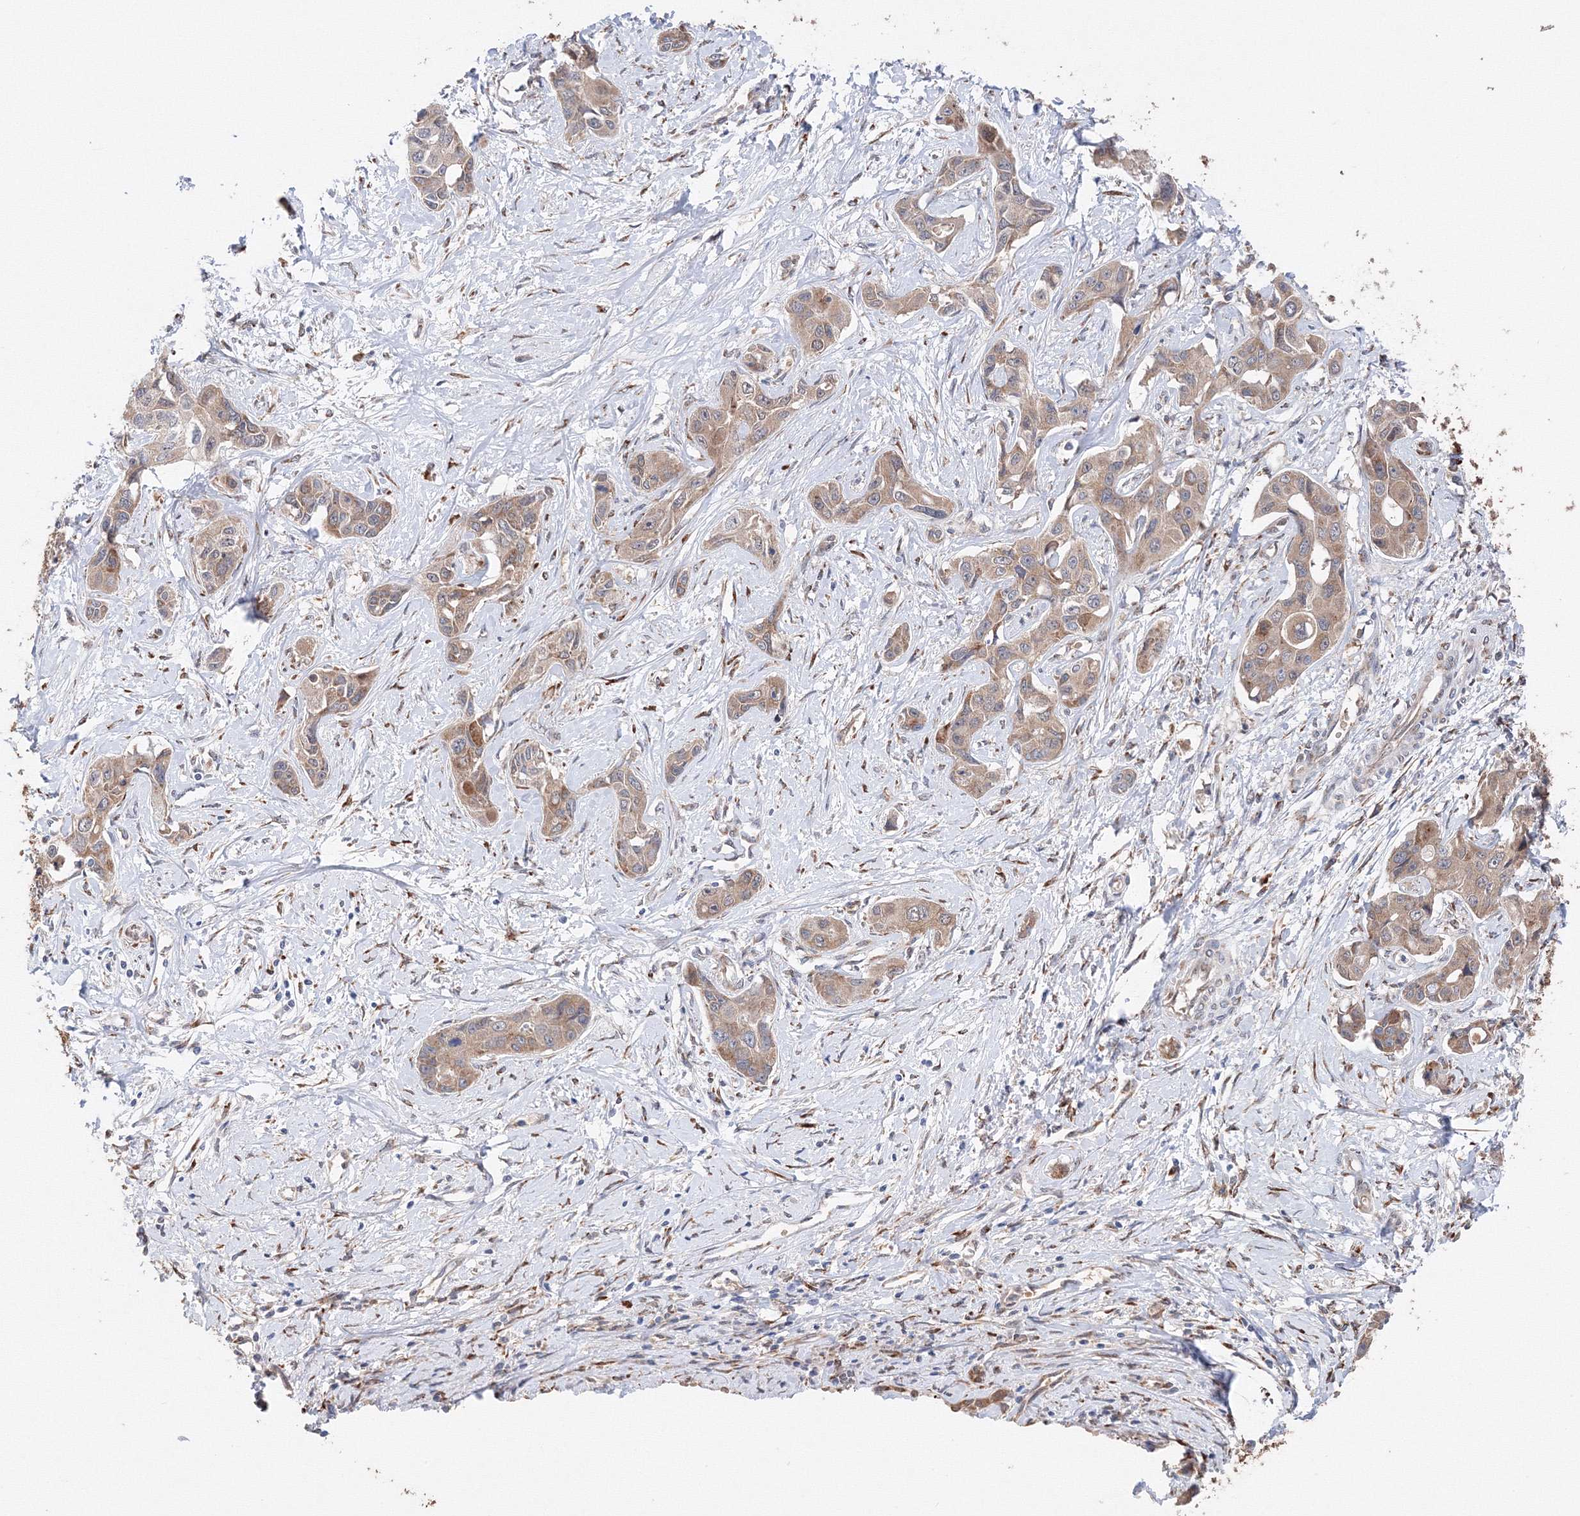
{"staining": {"intensity": "moderate", "quantity": ">75%", "location": "cytoplasmic/membranous"}, "tissue": "liver cancer", "cell_type": "Tumor cells", "image_type": "cancer", "snomed": [{"axis": "morphology", "description": "Cholangiocarcinoma"}, {"axis": "topography", "description": "Liver"}], "caption": "Liver cancer tissue demonstrates moderate cytoplasmic/membranous positivity in about >75% of tumor cells, visualized by immunohistochemistry. (Stains: DAB in brown, nuclei in blue, Microscopy: brightfield microscopy at high magnification).", "gene": "DIS3L2", "patient": {"sex": "male", "age": 59}}